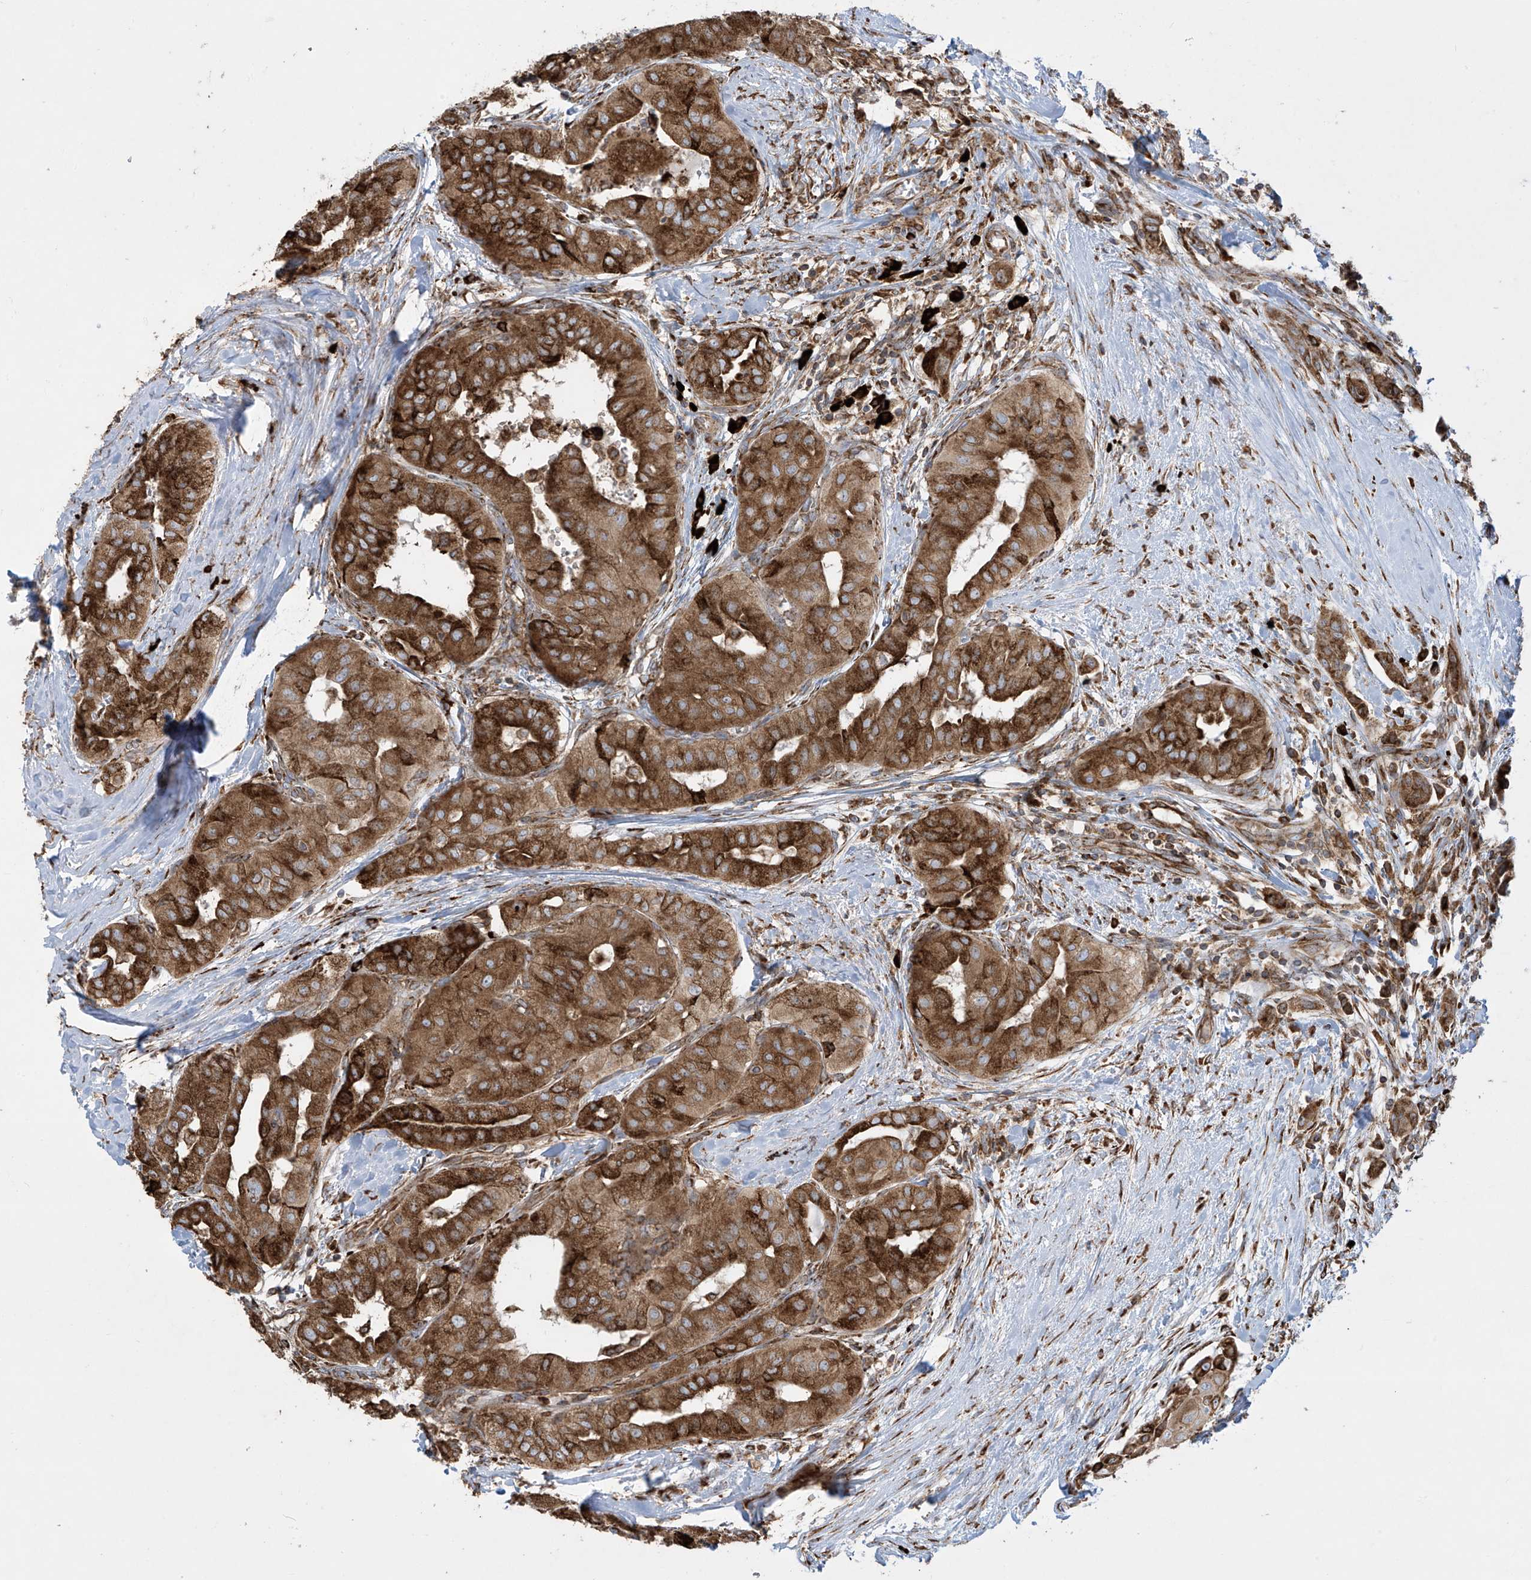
{"staining": {"intensity": "strong", "quantity": ">75%", "location": "cytoplasmic/membranous"}, "tissue": "thyroid cancer", "cell_type": "Tumor cells", "image_type": "cancer", "snomed": [{"axis": "morphology", "description": "Papillary adenocarcinoma, NOS"}, {"axis": "topography", "description": "Thyroid gland"}], "caption": "IHC (DAB (3,3'-diaminobenzidine)) staining of human thyroid papillary adenocarcinoma demonstrates strong cytoplasmic/membranous protein staining in about >75% of tumor cells.", "gene": "MX1", "patient": {"sex": "female", "age": 59}}